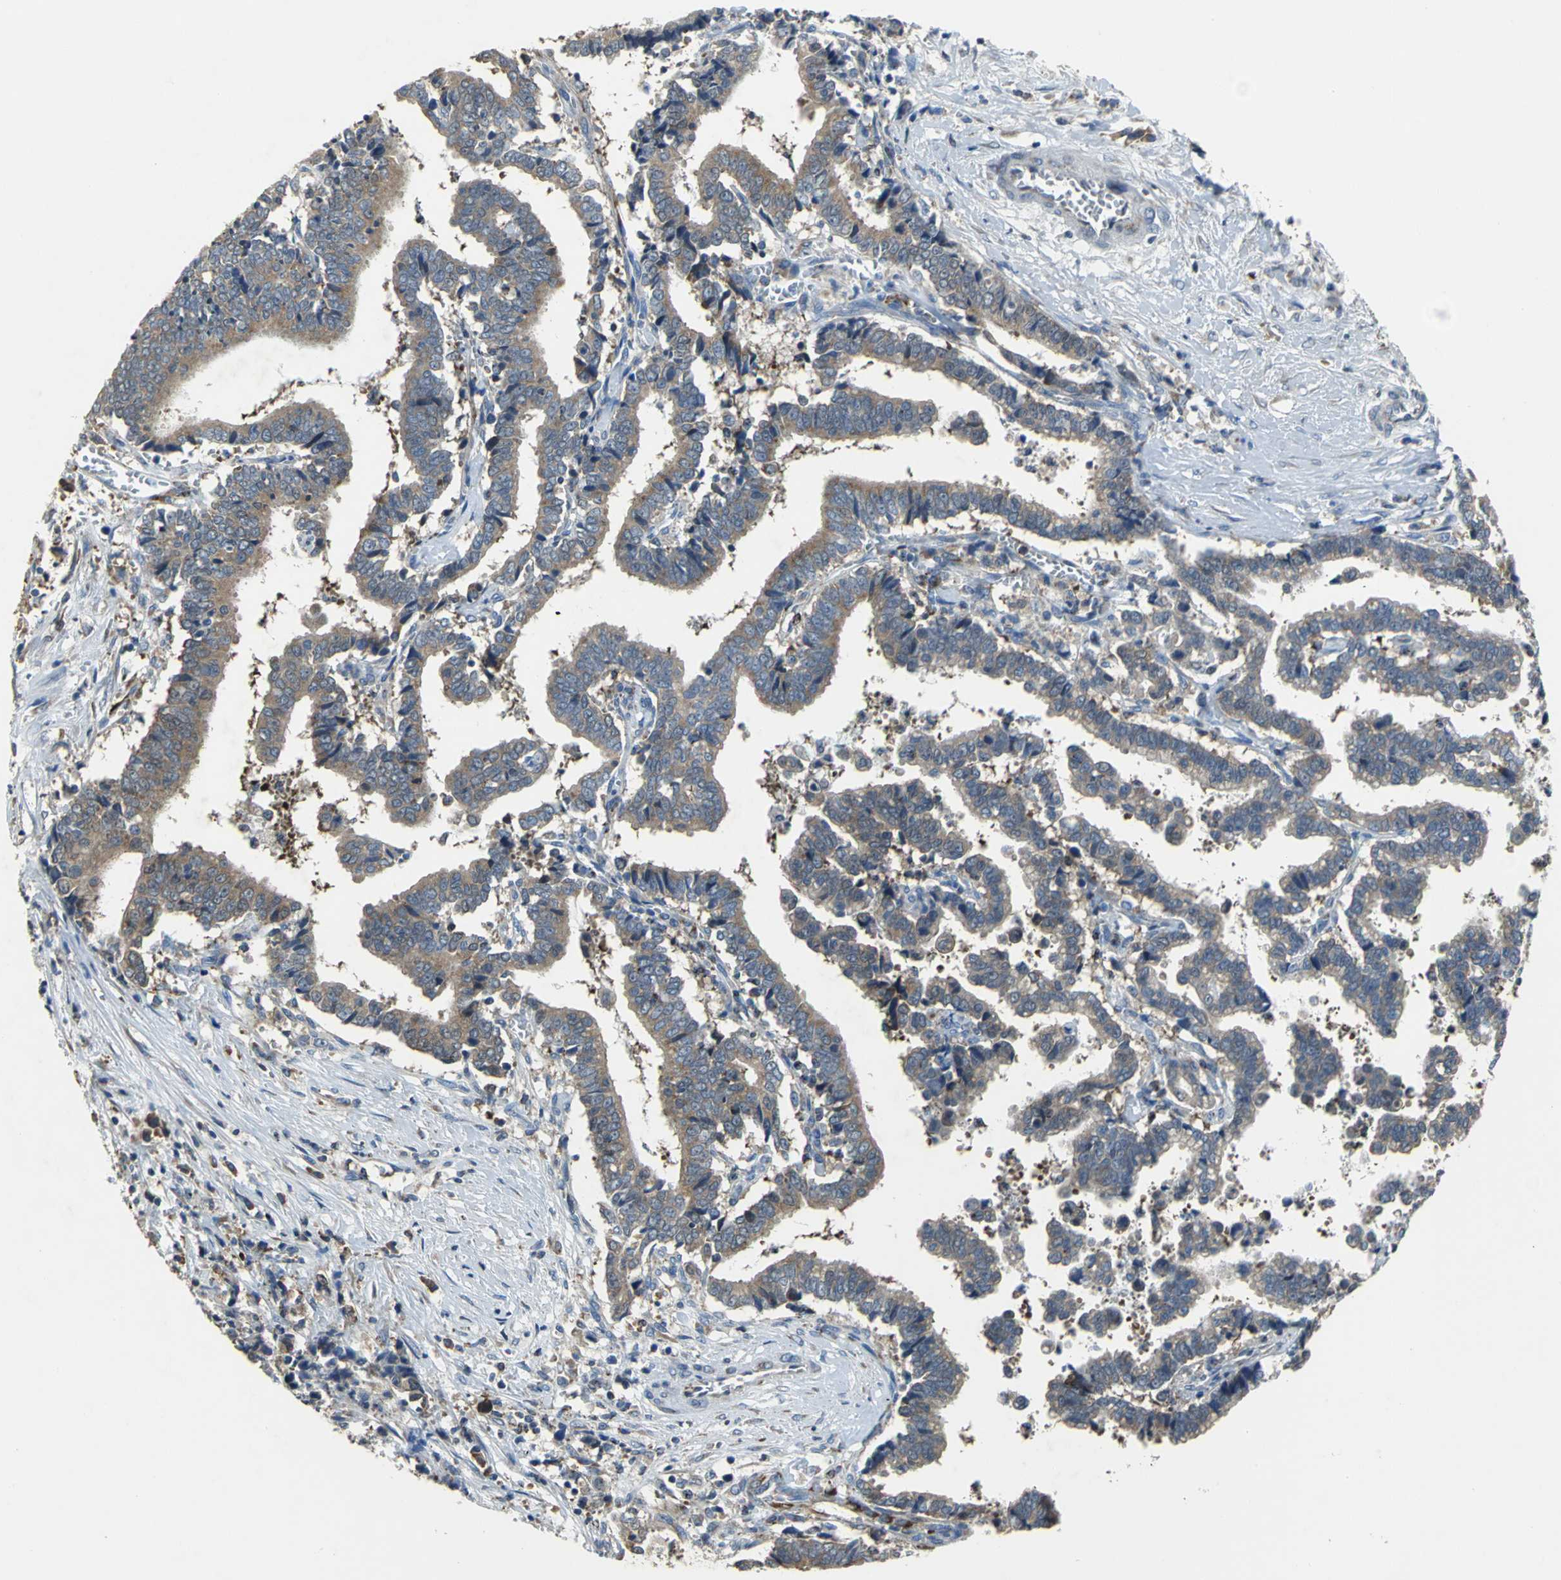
{"staining": {"intensity": "moderate", "quantity": ">75%", "location": "cytoplasmic/membranous"}, "tissue": "liver cancer", "cell_type": "Tumor cells", "image_type": "cancer", "snomed": [{"axis": "morphology", "description": "Cholangiocarcinoma"}, {"axis": "topography", "description": "Liver"}], "caption": "Cholangiocarcinoma (liver) stained with a brown dye demonstrates moderate cytoplasmic/membranous positive staining in approximately >75% of tumor cells.", "gene": "EIF5A", "patient": {"sex": "male", "age": 57}}